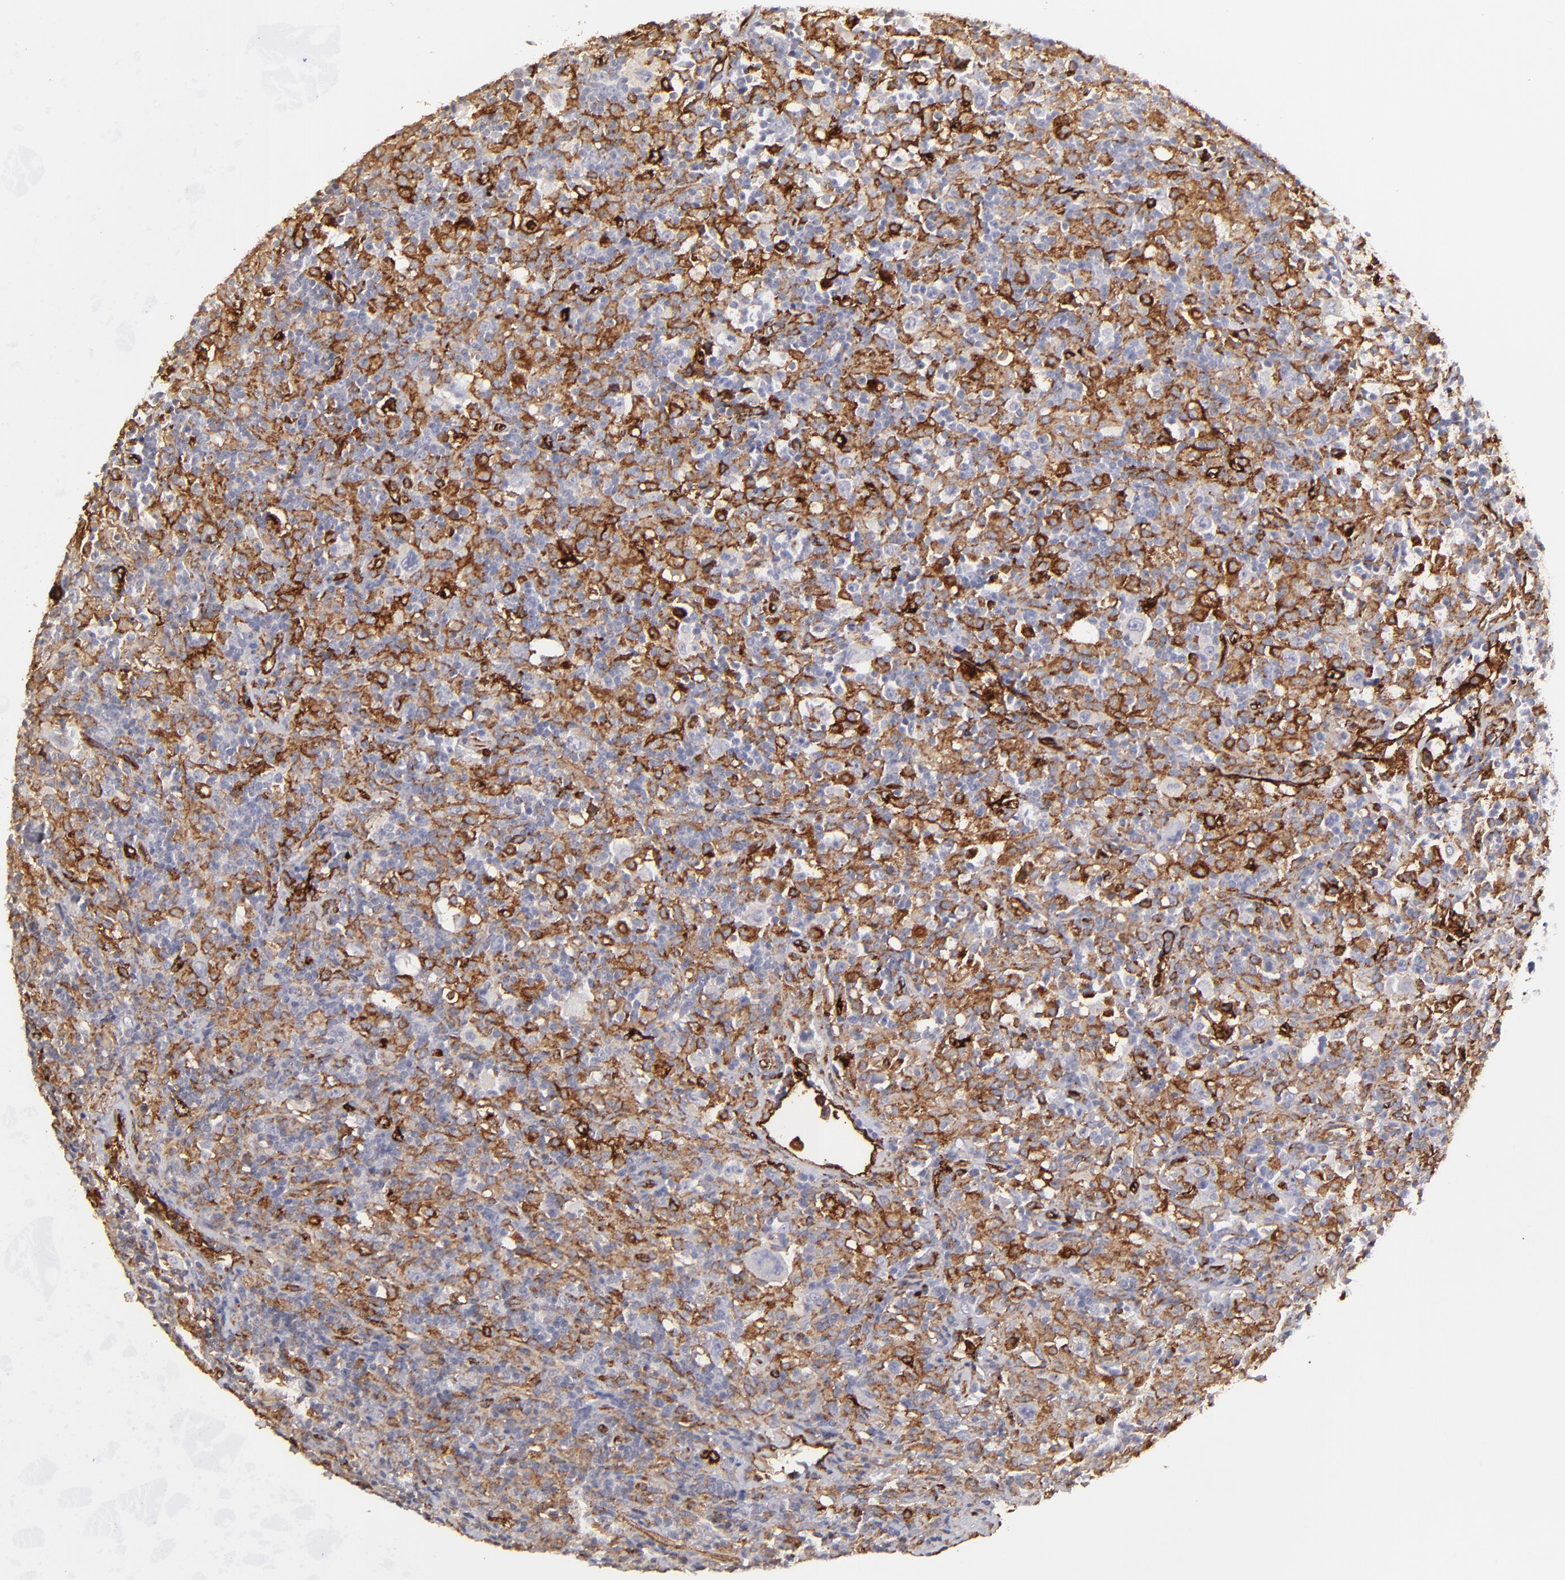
{"staining": {"intensity": "negative", "quantity": "none", "location": "none"}, "tissue": "lymphoma", "cell_type": "Tumor cells", "image_type": "cancer", "snomed": [{"axis": "morphology", "description": "Hodgkin's disease, NOS"}, {"axis": "topography", "description": "Lymph node"}], "caption": "The photomicrograph reveals no staining of tumor cells in lymphoma.", "gene": "DYSF", "patient": {"sex": "male", "age": 46}}